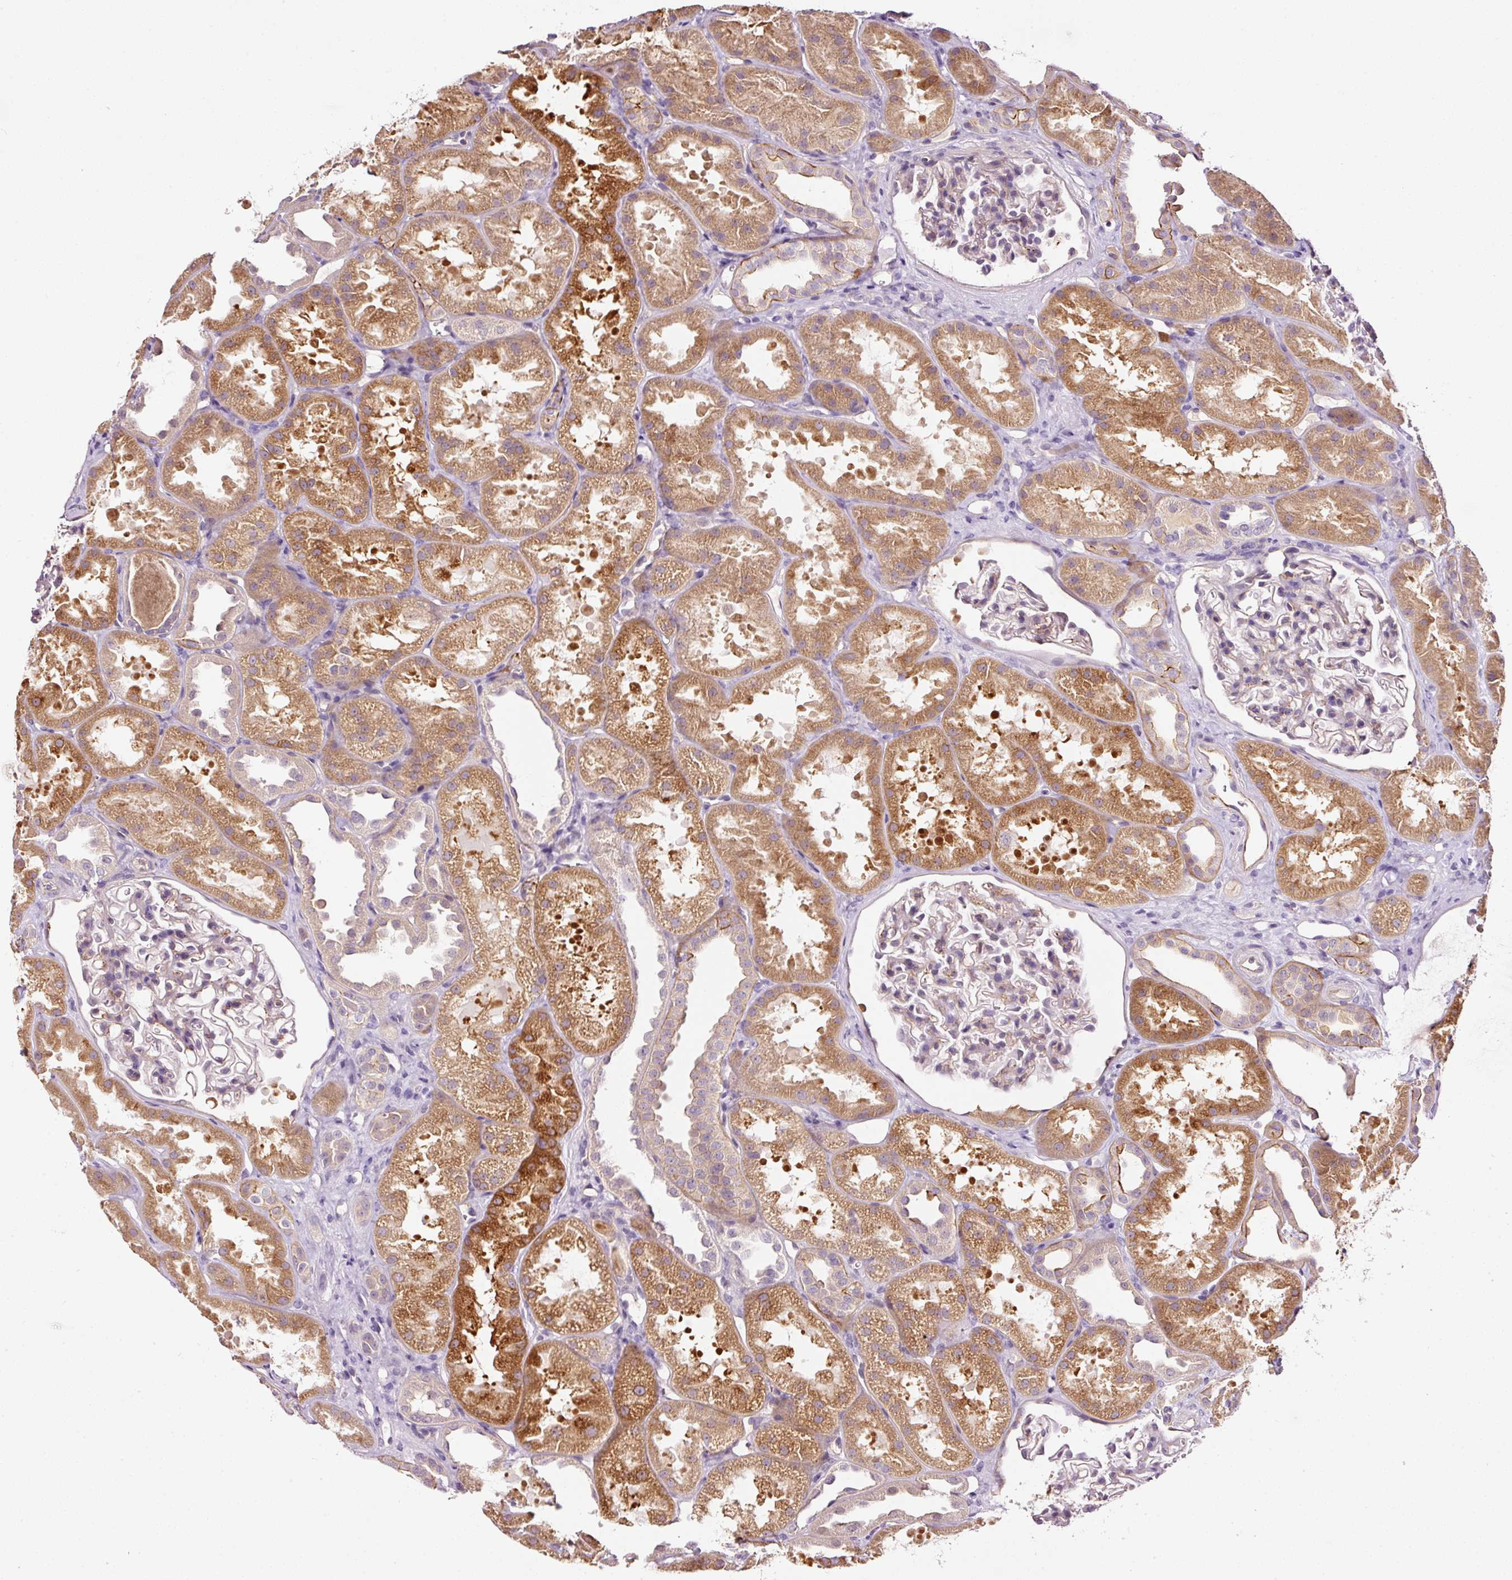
{"staining": {"intensity": "negative", "quantity": "none", "location": "none"}, "tissue": "kidney", "cell_type": "Cells in glomeruli", "image_type": "normal", "snomed": [{"axis": "morphology", "description": "Normal tissue, NOS"}, {"axis": "topography", "description": "Kidney"}], "caption": "Protein analysis of unremarkable kidney demonstrates no significant staining in cells in glomeruli.", "gene": "ABCB4", "patient": {"sex": "male", "age": 61}}